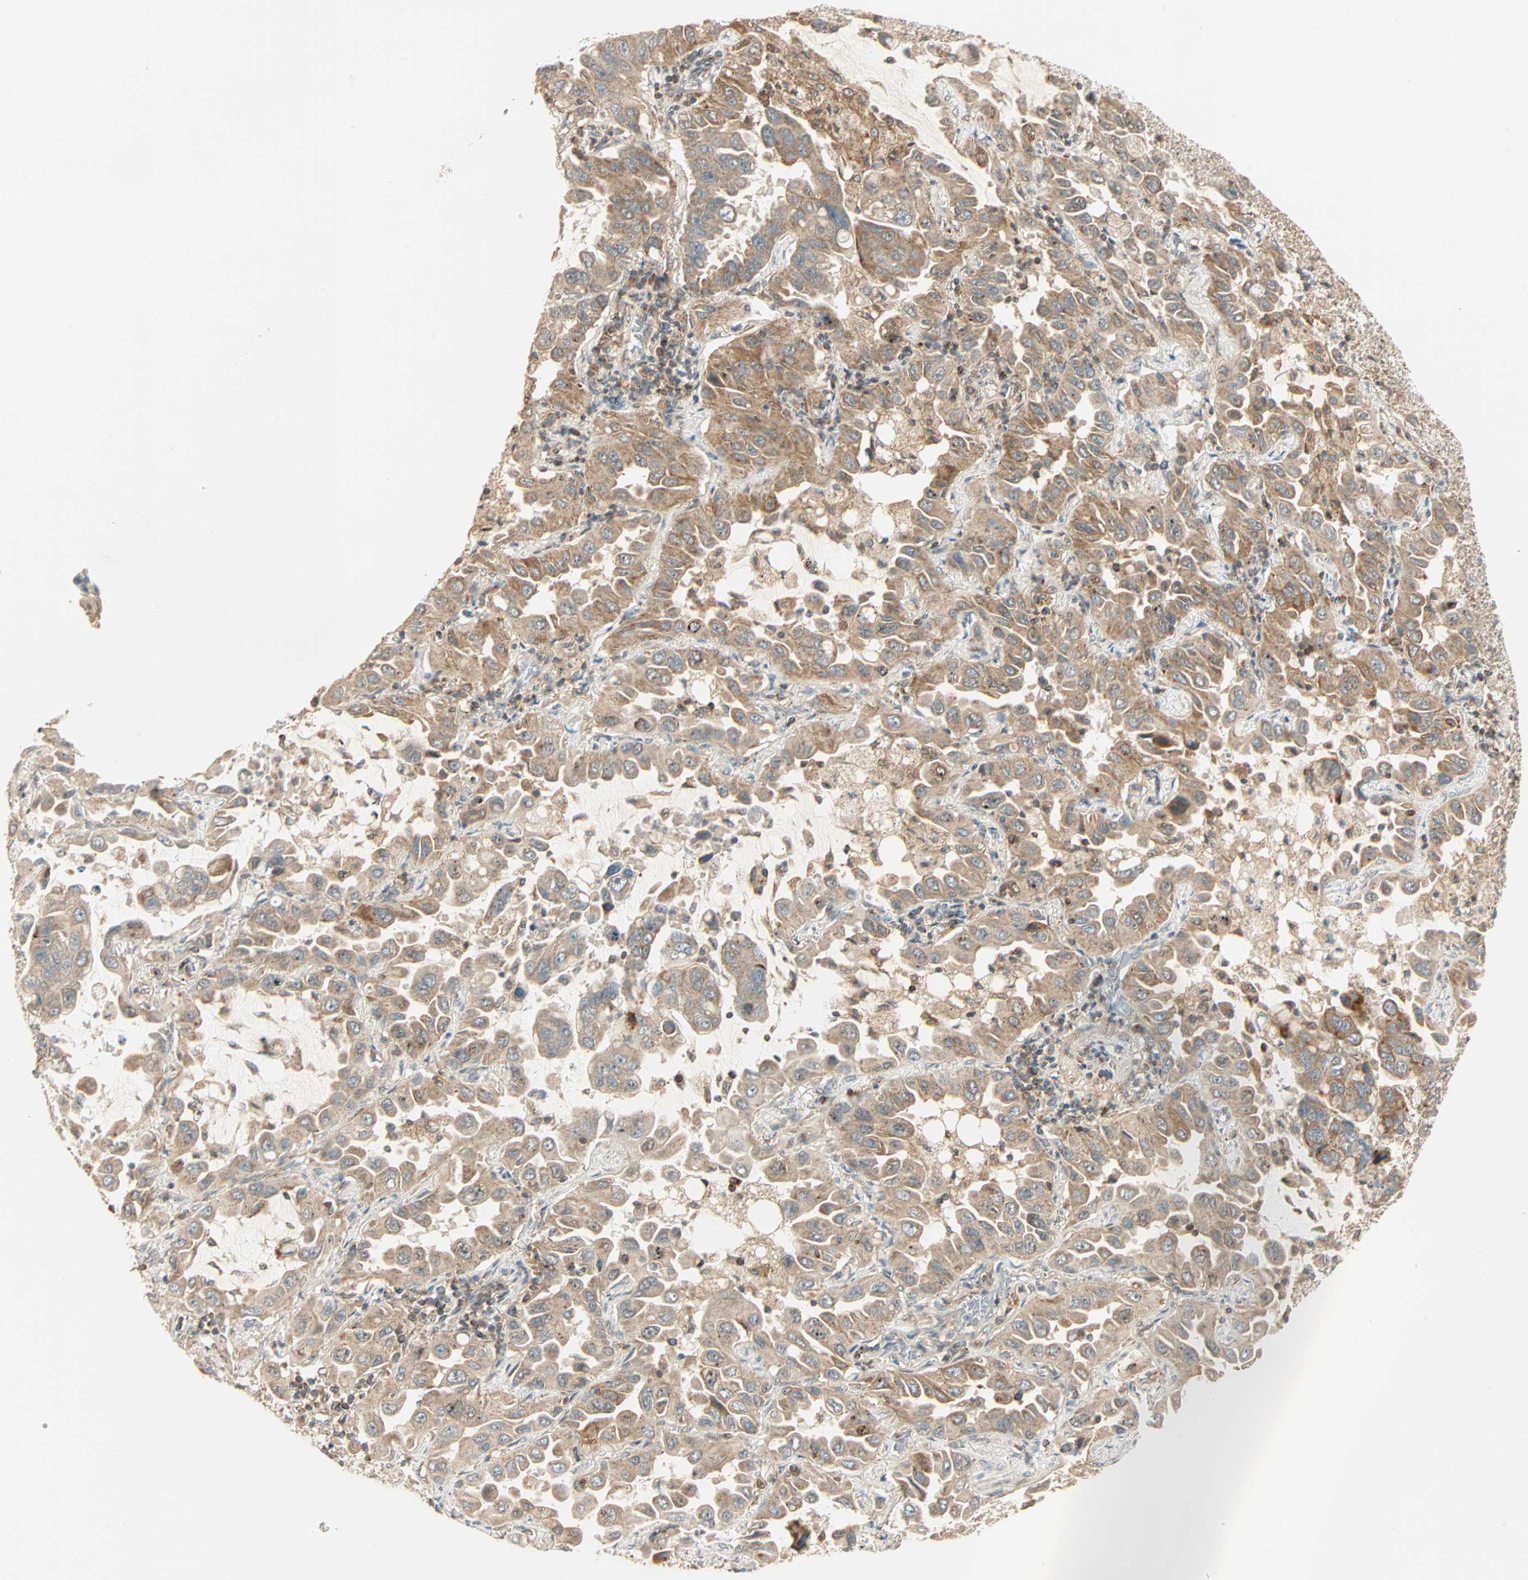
{"staining": {"intensity": "moderate", "quantity": ">75%", "location": "cytoplasmic/membranous"}, "tissue": "lung cancer", "cell_type": "Tumor cells", "image_type": "cancer", "snomed": [{"axis": "morphology", "description": "Adenocarcinoma, NOS"}, {"axis": "topography", "description": "Lung"}], "caption": "Lung cancer was stained to show a protein in brown. There is medium levels of moderate cytoplasmic/membranous positivity in about >75% of tumor cells.", "gene": "PNPLA6", "patient": {"sex": "male", "age": 64}}